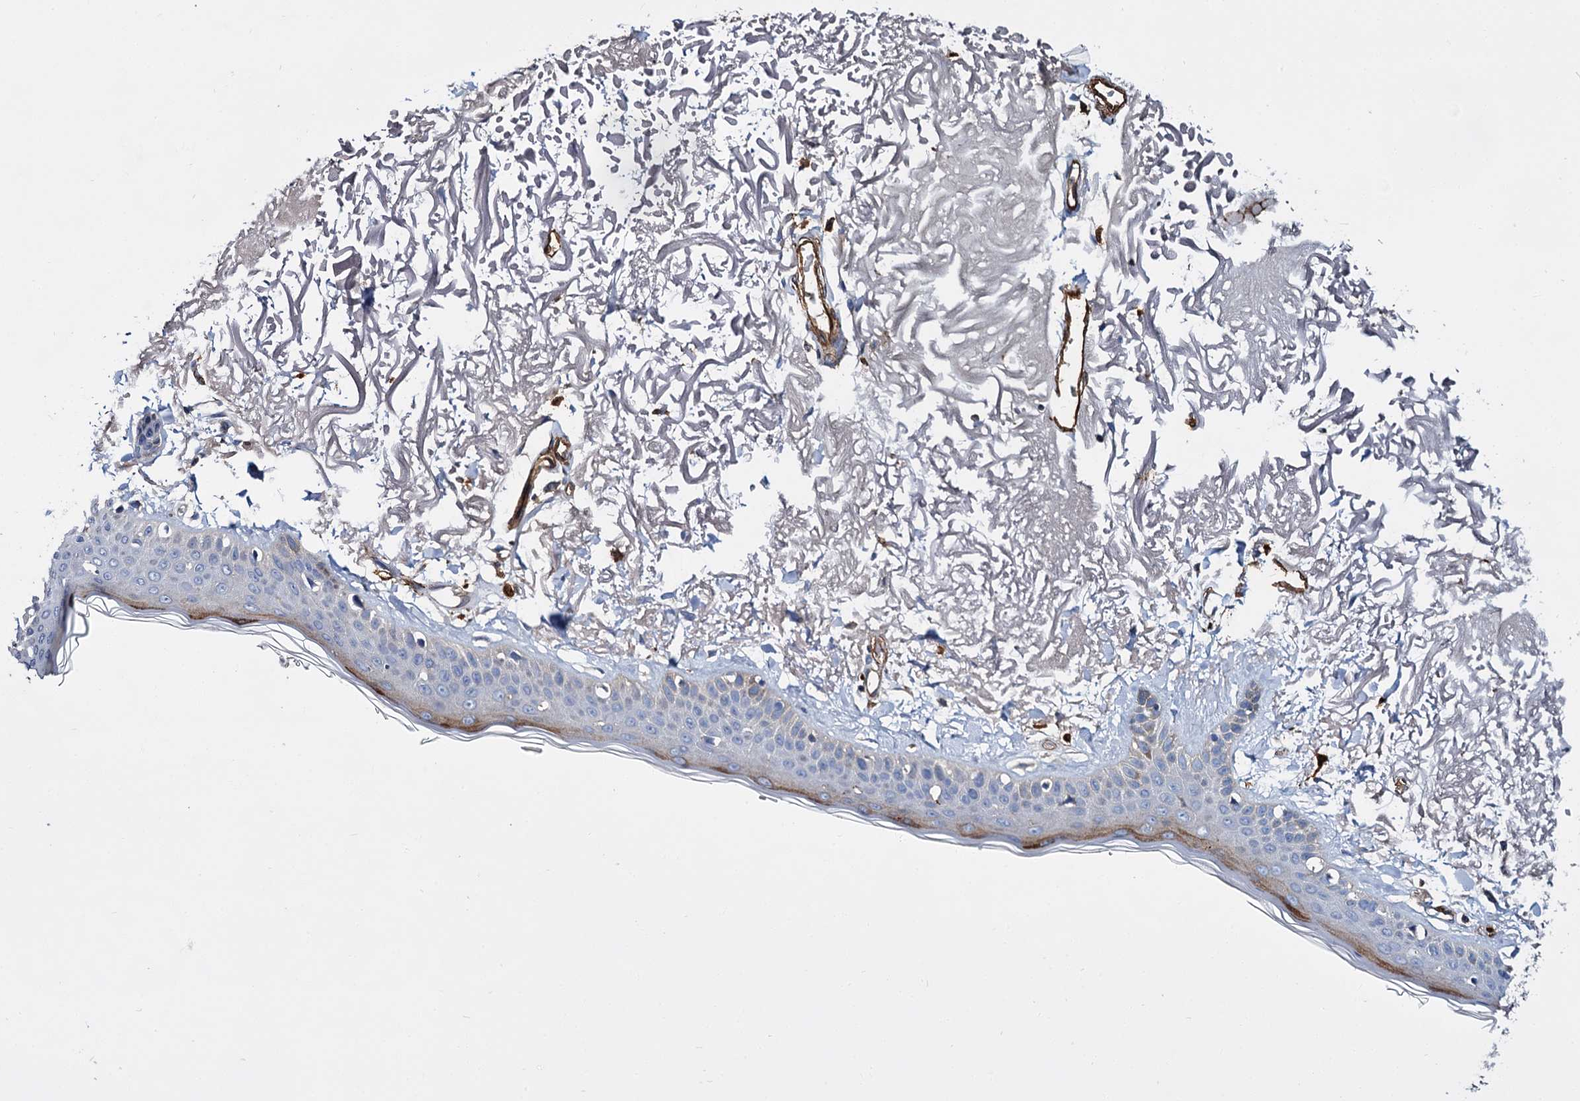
{"staining": {"intensity": "negative", "quantity": "none", "location": "none"}, "tissue": "skin", "cell_type": "Fibroblasts", "image_type": "normal", "snomed": [{"axis": "morphology", "description": "Normal tissue, NOS"}, {"axis": "topography", "description": "Skin"}, {"axis": "topography", "description": "Skeletal muscle"}], "caption": "A histopathology image of human skin is negative for staining in fibroblasts. (Brightfield microscopy of DAB (3,3'-diaminobenzidine) immunohistochemistry (IHC) at high magnification).", "gene": "CACNA1C", "patient": {"sex": "male", "age": 83}}